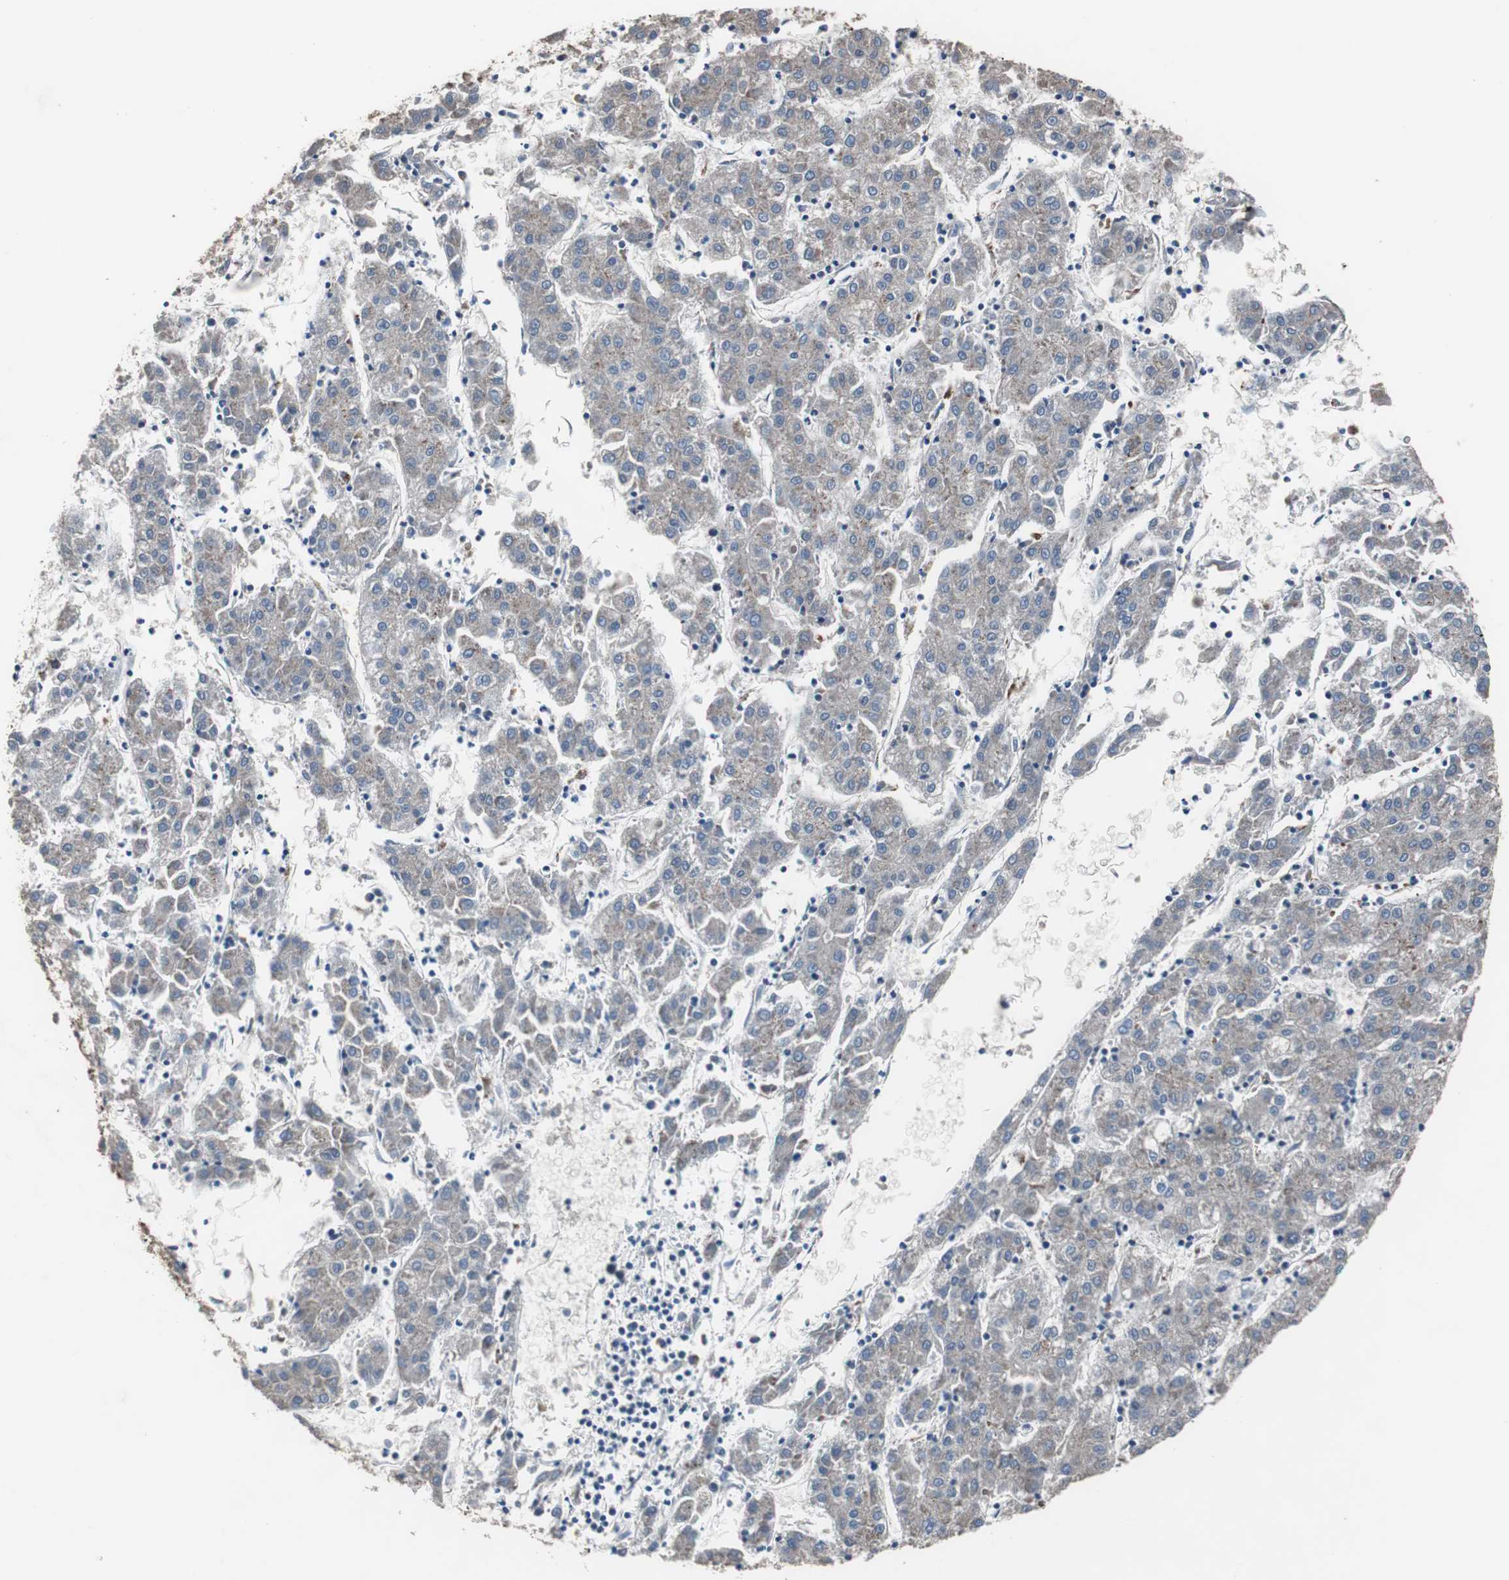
{"staining": {"intensity": "weak", "quantity": "25%-75%", "location": "cytoplasmic/membranous"}, "tissue": "liver cancer", "cell_type": "Tumor cells", "image_type": "cancer", "snomed": [{"axis": "morphology", "description": "Carcinoma, Hepatocellular, NOS"}, {"axis": "topography", "description": "Liver"}], "caption": "Protein expression analysis of hepatocellular carcinoma (liver) shows weak cytoplasmic/membranous positivity in about 25%-75% of tumor cells.", "gene": "USP10", "patient": {"sex": "male", "age": 72}}